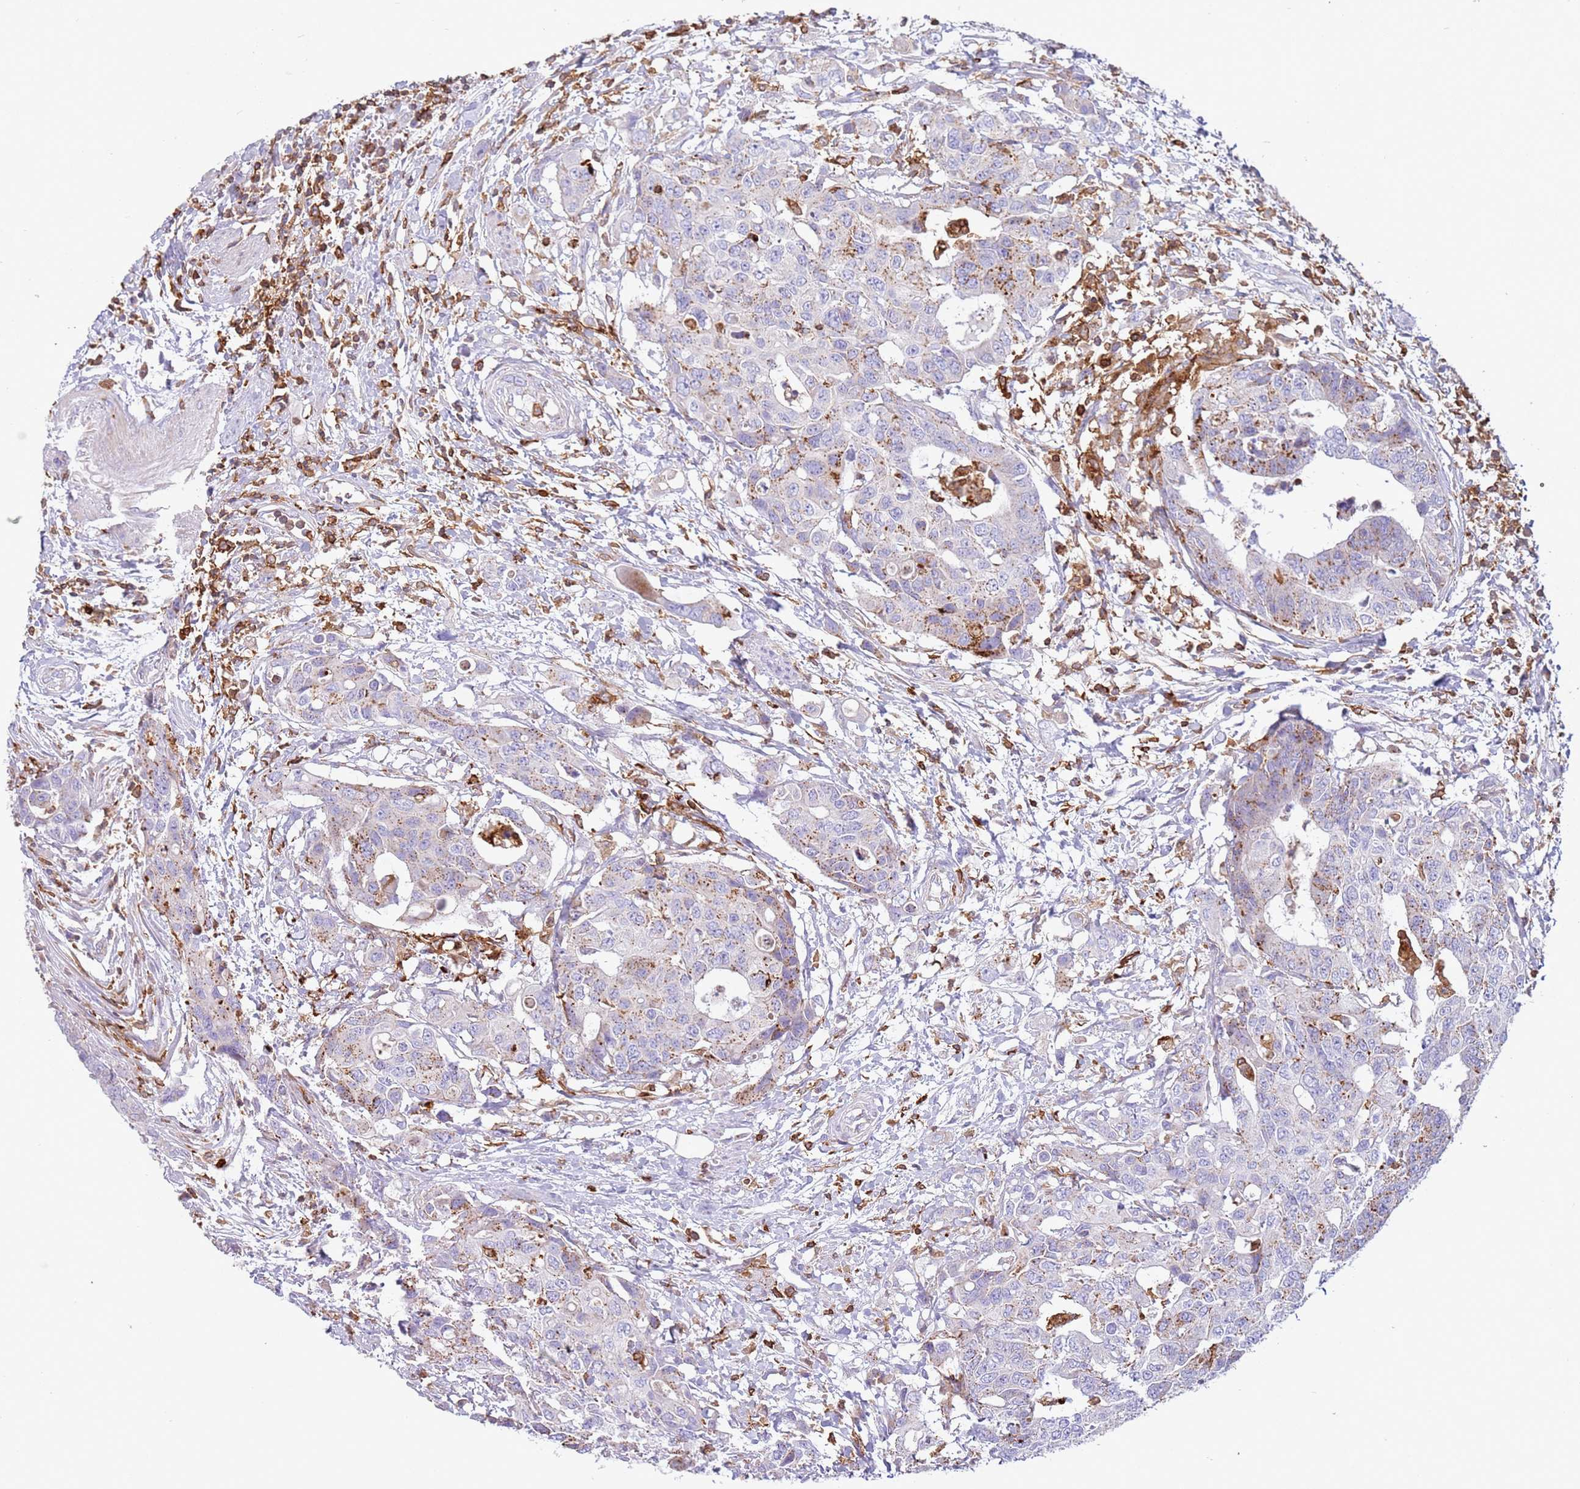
{"staining": {"intensity": "moderate", "quantity": "25%-75%", "location": "cytoplasmic/membranous"}, "tissue": "colorectal cancer", "cell_type": "Tumor cells", "image_type": "cancer", "snomed": [{"axis": "morphology", "description": "Adenocarcinoma, NOS"}, {"axis": "topography", "description": "Colon"}], "caption": "Immunohistochemical staining of human adenocarcinoma (colorectal) exhibits moderate cytoplasmic/membranous protein positivity in approximately 25%-75% of tumor cells. Nuclei are stained in blue.", "gene": "TTPAL", "patient": {"sex": "male", "age": 77}}